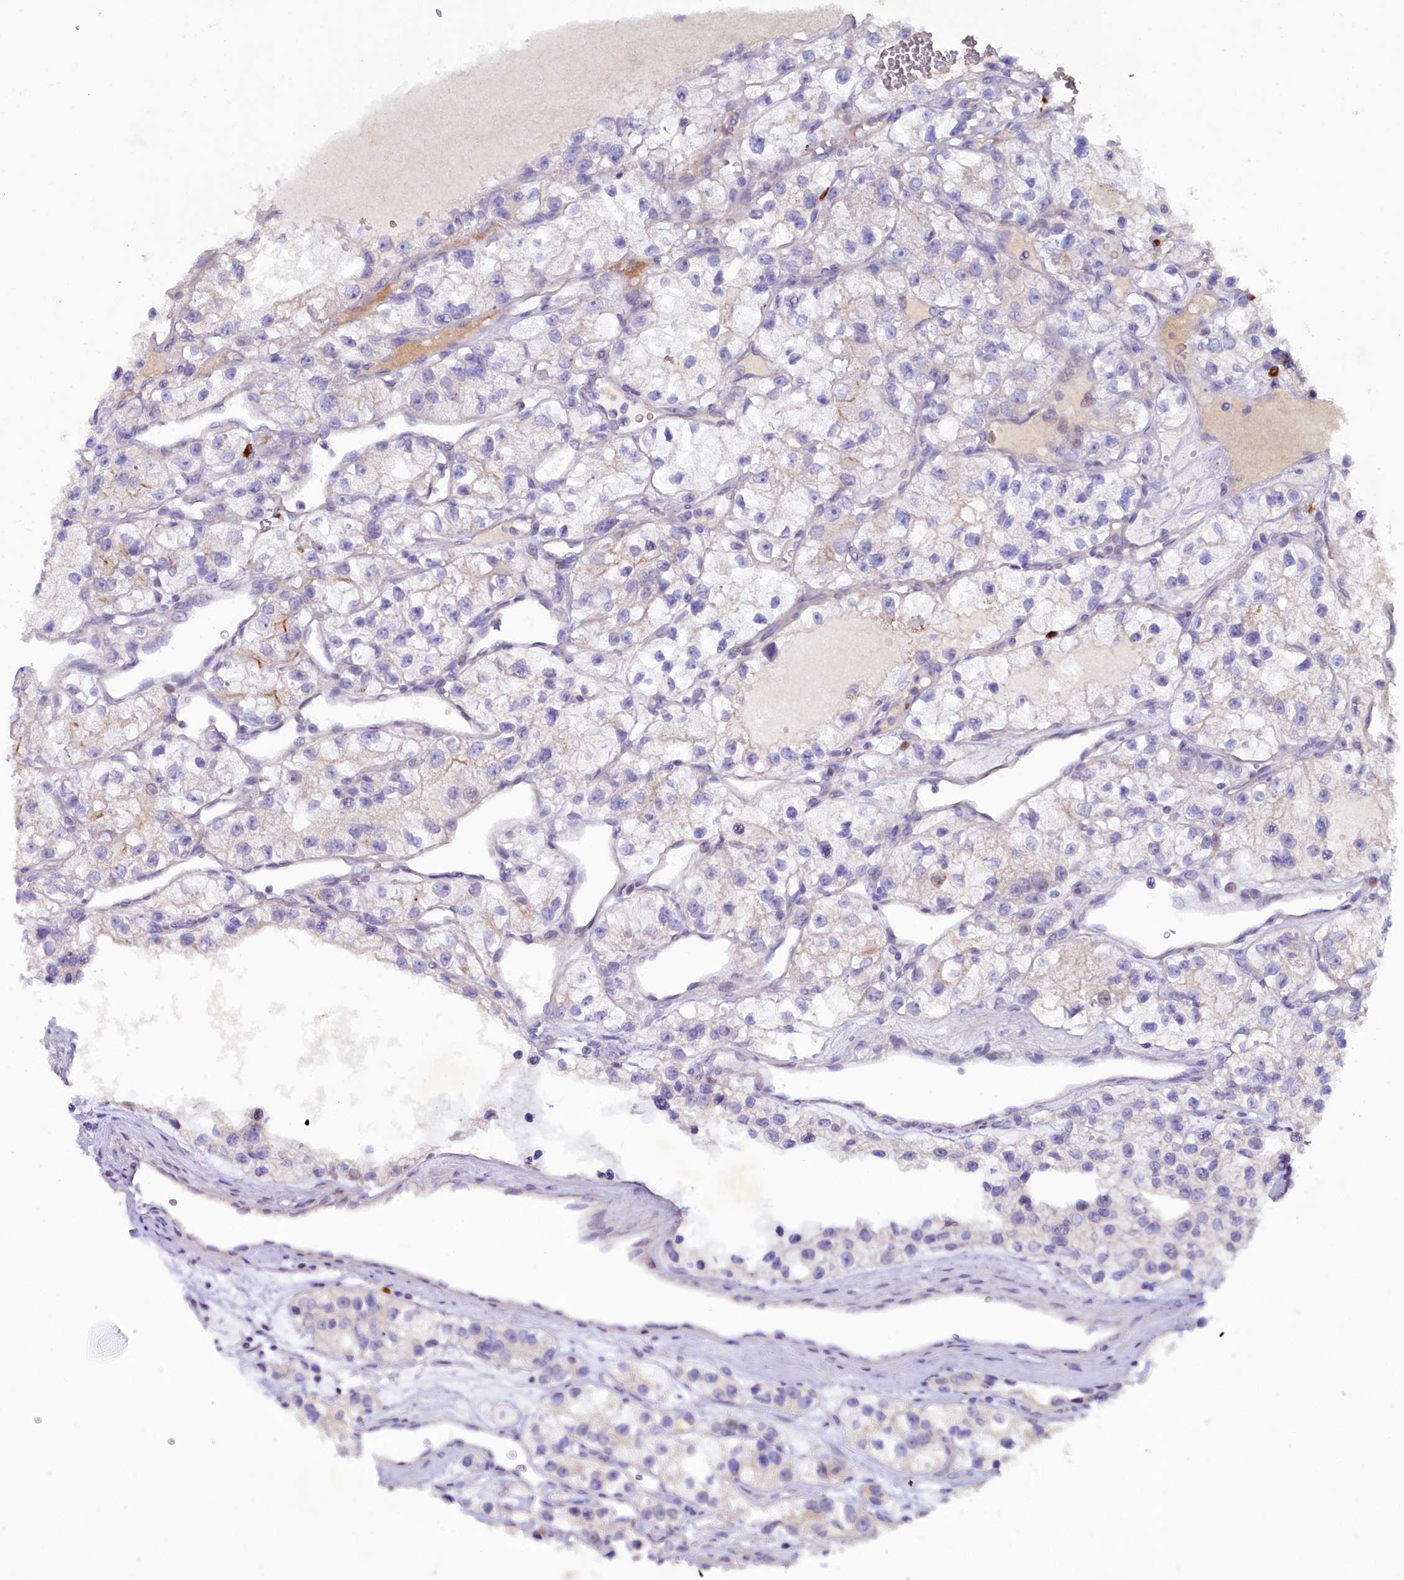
{"staining": {"intensity": "negative", "quantity": "none", "location": "none"}, "tissue": "renal cancer", "cell_type": "Tumor cells", "image_type": "cancer", "snomed": [{"axis": "morphology", "description": "Adenocarcinoma, NOS"}, {"axis": "topography", "description": "Kidney"}], "caption": "Immunohistochemistry micrograph of neoplastic tissue: human renal cancer (adenocarcinoma) stained with DAB (3,3'-diaminobenzidine) reveals no significant protein expression in tumor cells.", "gene": "FAM111B", "patient": {"sex": "female", "age": 57}}